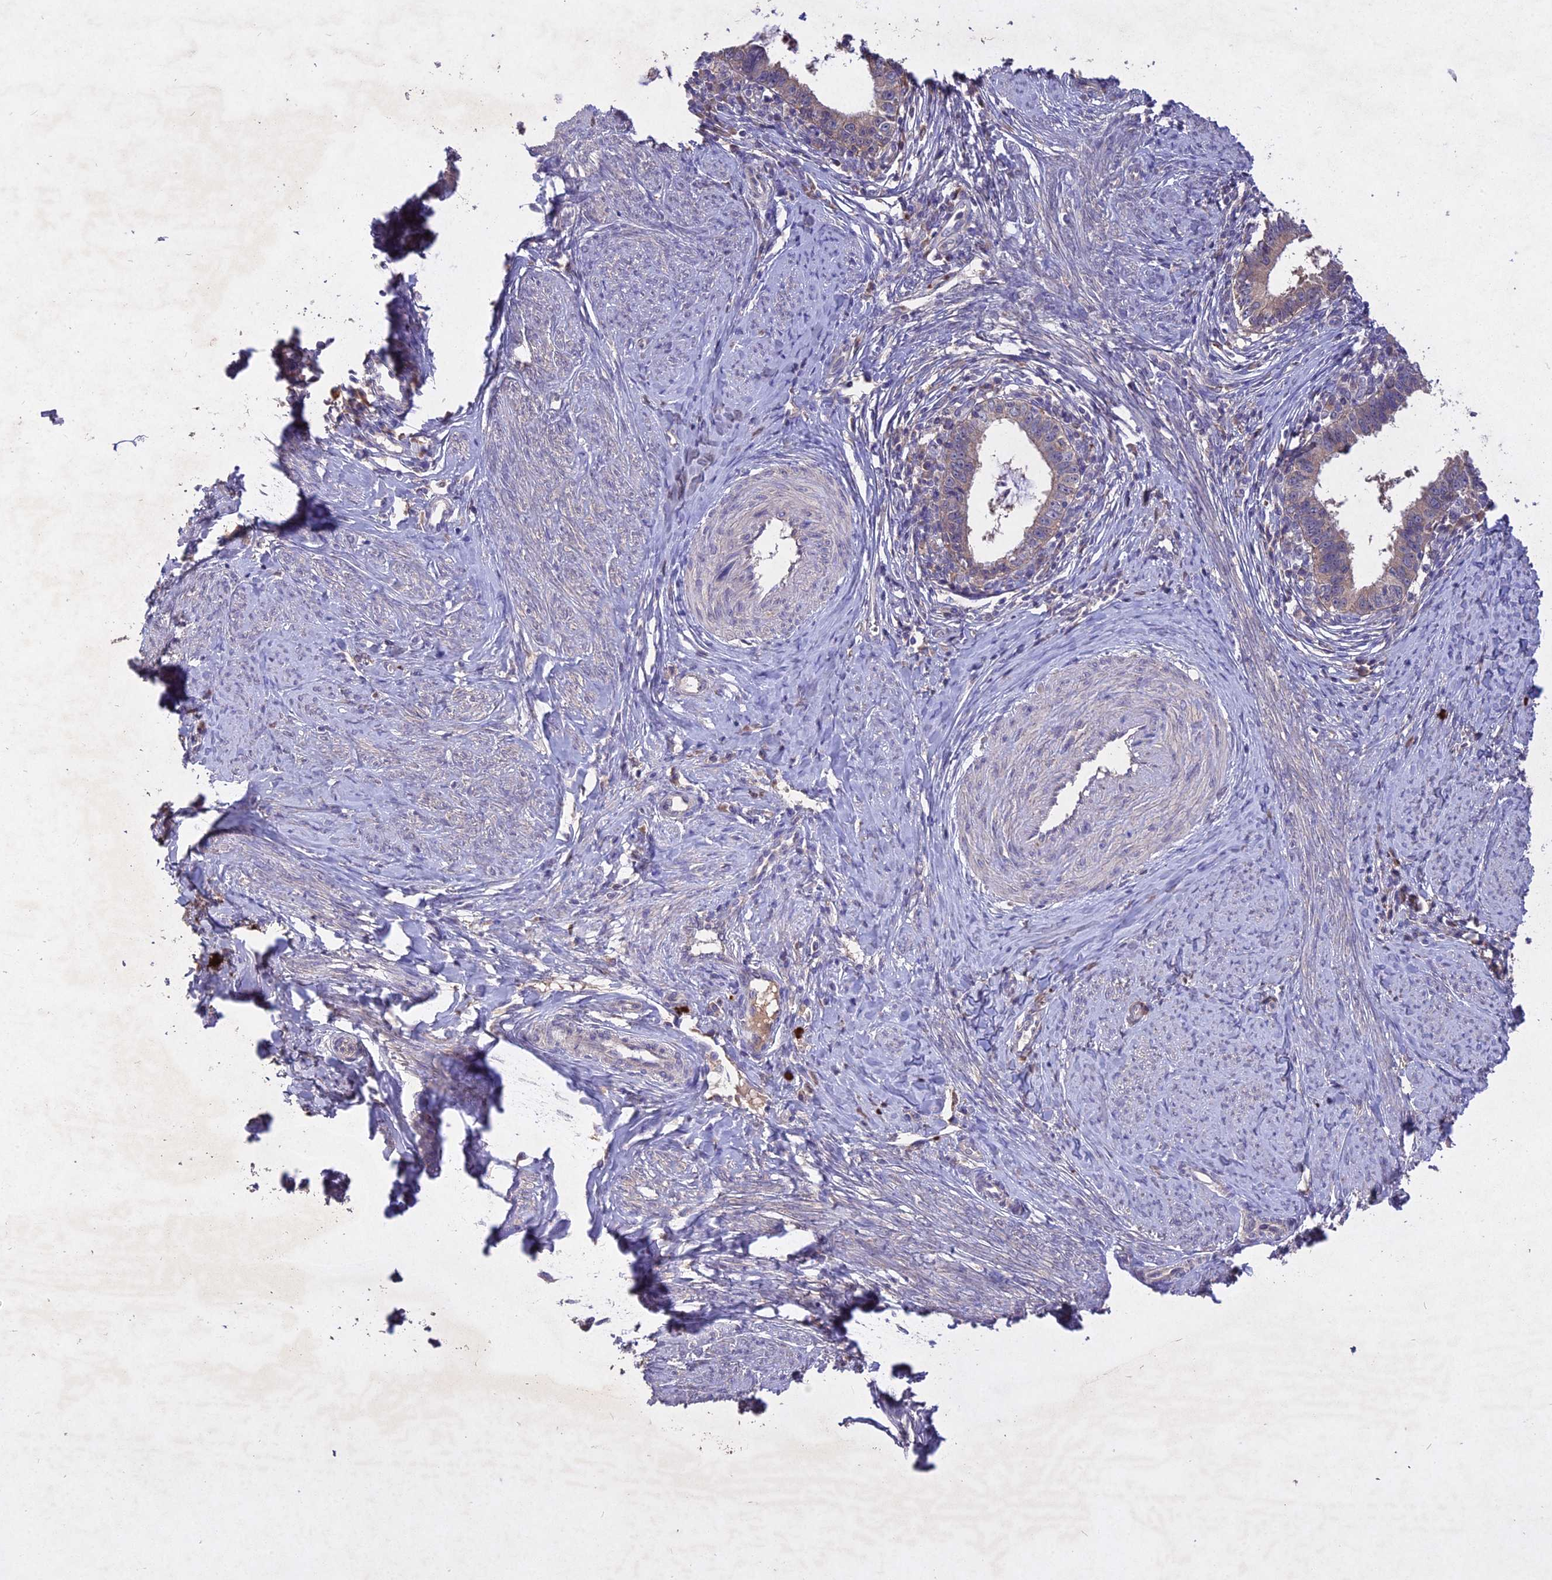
{"staining": {"intensity": "negative", "quantity": "none", "location": "none"}, "tissue": "cervical cancer", "cell_type": "Tumor cells", "image_type": "cancer", "snomed": [{"axis": "morphology", "description": "Adenocarcinoma, NOS"}, {"axis": "topography", "description": "Cervix"}], "caption": "IHC of cervical cancer (adenocarcinoma) exhibits no staining in tumor cells.", "gene": "SLC26A4", "patient": {"sex": "female", "age": 36}}